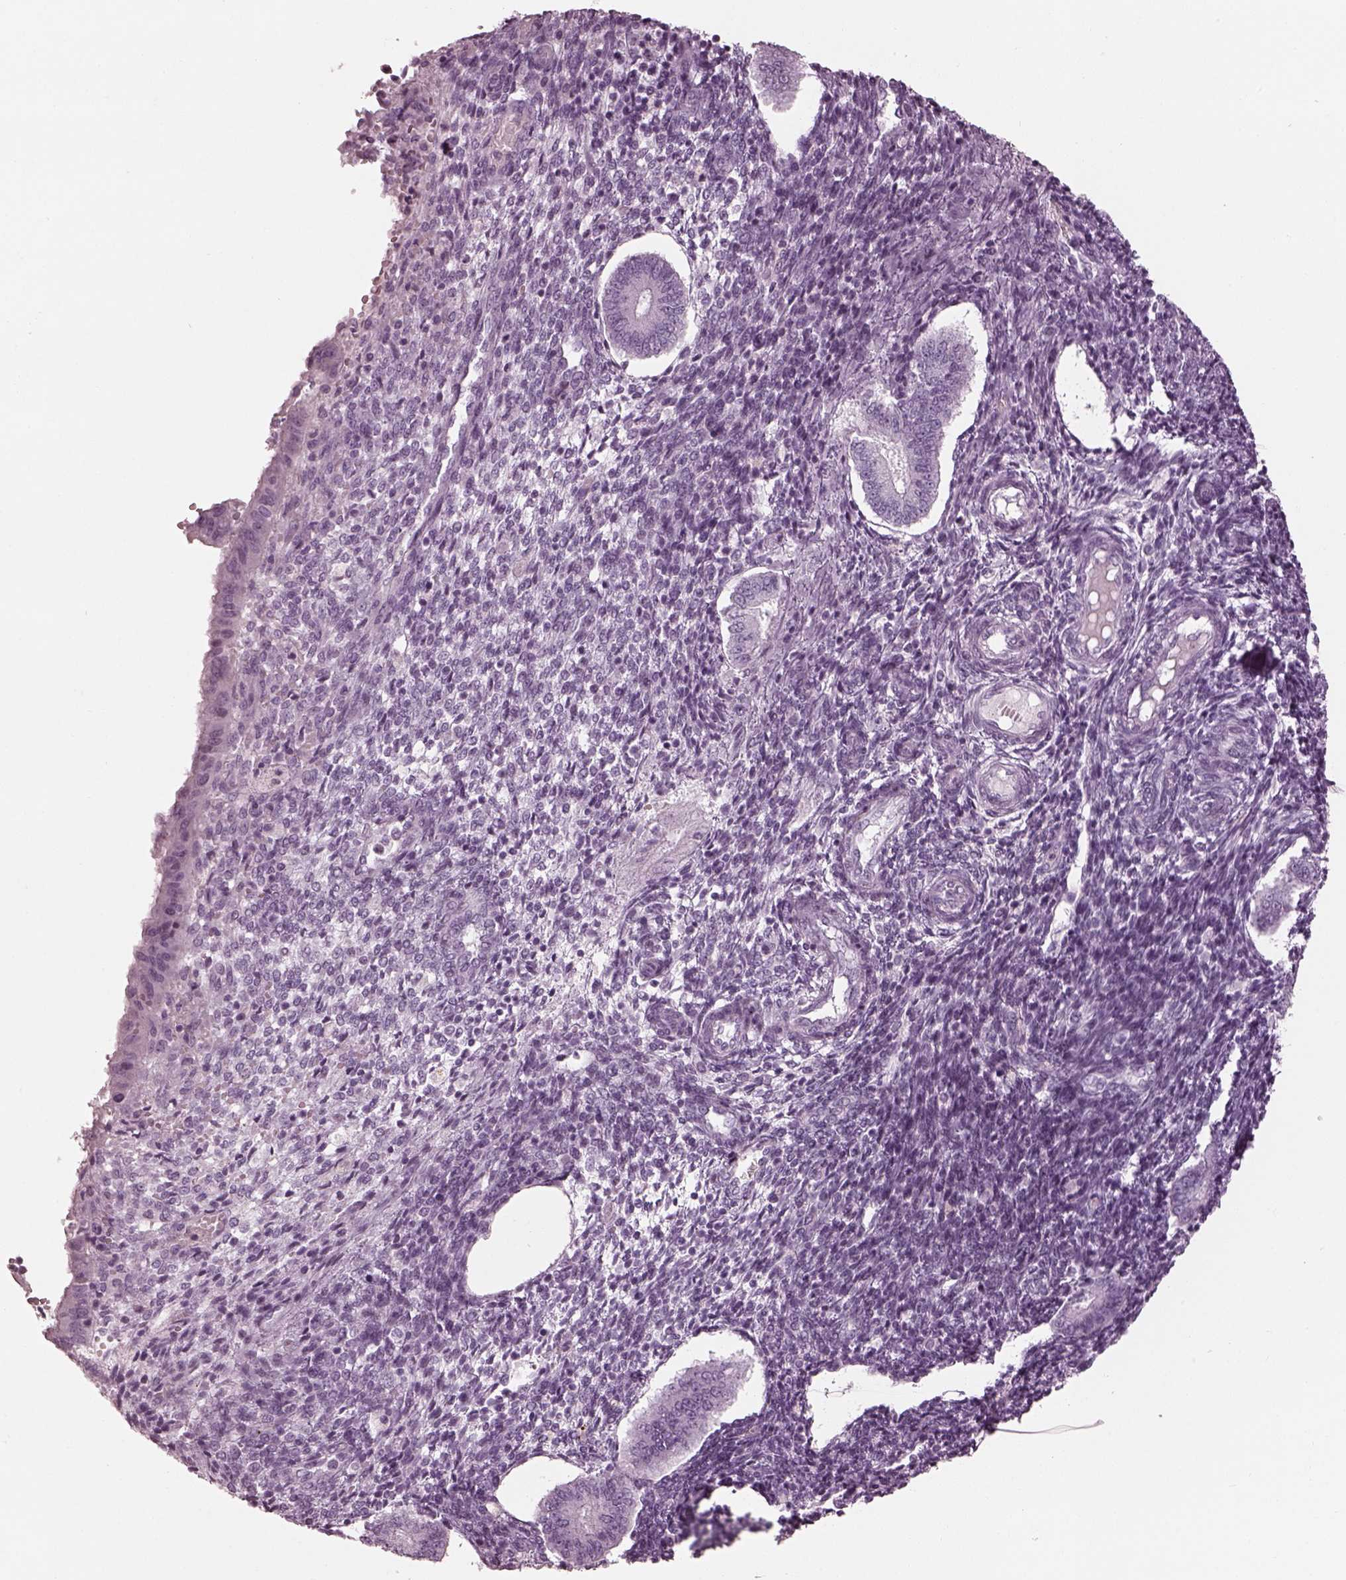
{"staining": {"intensity": "negative", "quantity": "none", "location": "none"}, "tissue": "endometrium", "cell_type": "Cells in endometrial stroma", "image_type": "normal", "snomed": [{"axis": "morphology", "description": "Normal tissue, NOS"}, {"axis": "topography", "description": "Endometrium"}], "caption": "Immunohistochemistry (IHC) image of benign endometrium: human endometrium stained with DAB (3,3'-diaminobenzidine) reveals no significant protein positivity in cells in endometrial stroma.", "gene": "ENSG00000289258", "patient": {"sex": "female", "age": 40}}